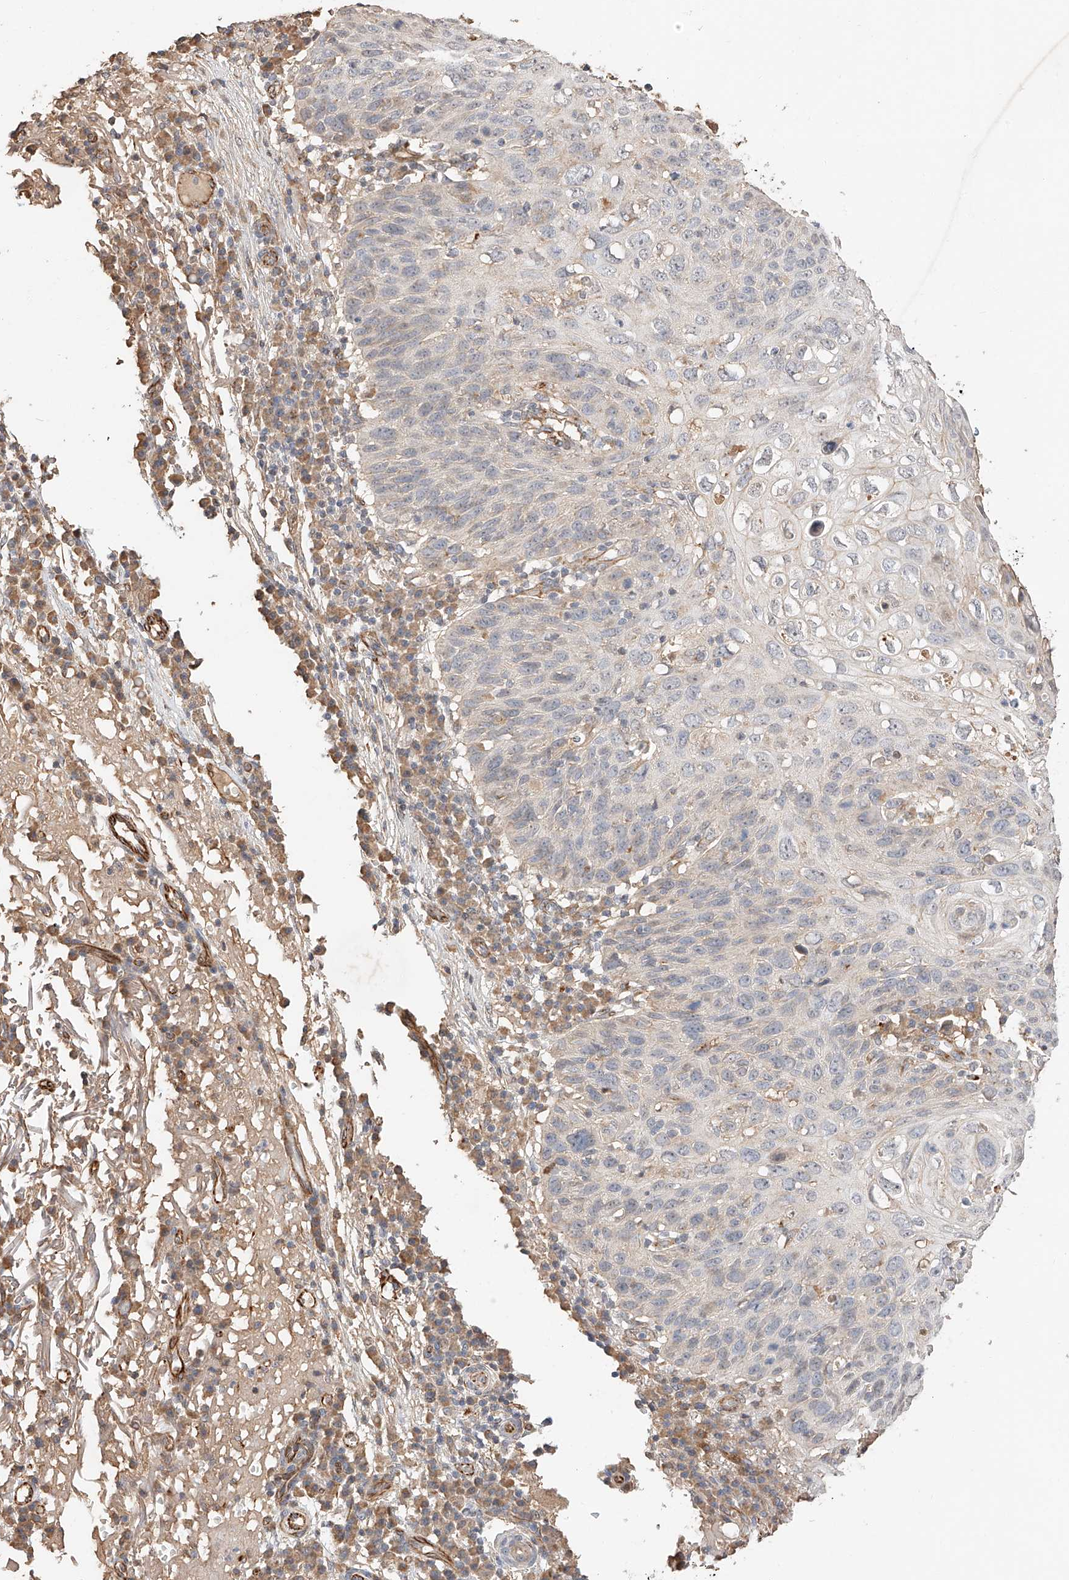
{"staining": {"intensity": "negative", "quantity": "none", "location": "none"}, "tissue": "skin cancer", "cell_type": "Tumor cells", "image_type": "cancer", "snomed": [{"axis": "morphology", "description": "Squamous cell carcinoma, NOS"}, {"axis": "topography", "description": "Skin"}], "caption": "Immunohistochemical staining of skin cancer shows no significant expression in tumor cells.", "gene": "SUSD6", "patient": {"sex": "female", "age": 90}}